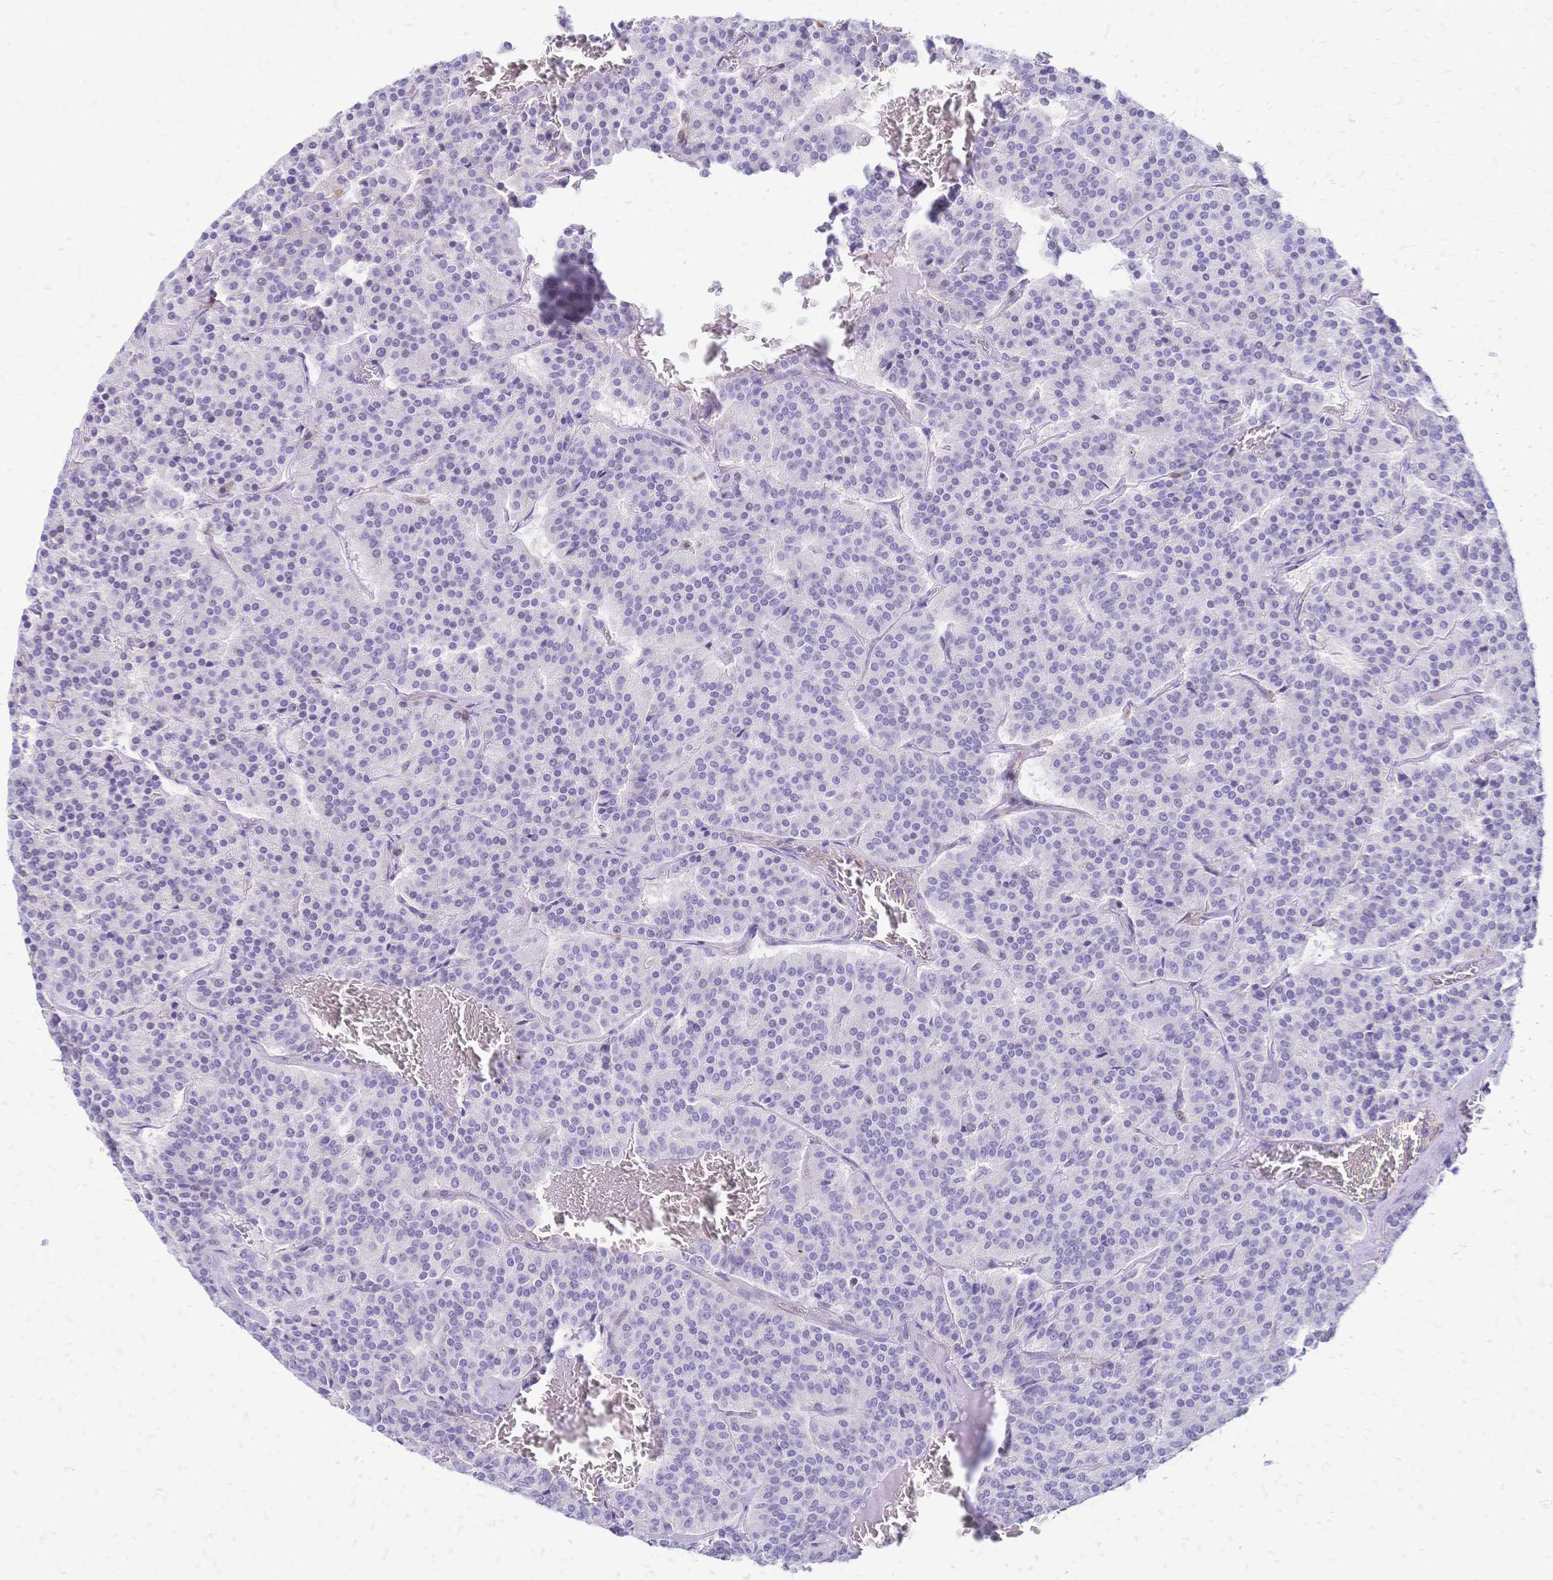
{"staining": {"intensity": "negative", "quantity": "none", "location": "none"}, "tissue": "carcinoid", "cell_type": "Tumor cells", "image_type": "cancer", "snomed": [{"axis": "morphology", "description": "Carcinoid, malignant, NOS"}, {"axis": "topography", "description": "Lung"}], "caption": "This is an immunohistochemistry (IHC) image of carcinoid (malignant). There is no staining in tumor cells.", "gene": "IL2RA", "patient": {"sex": "male", "age": 70}}